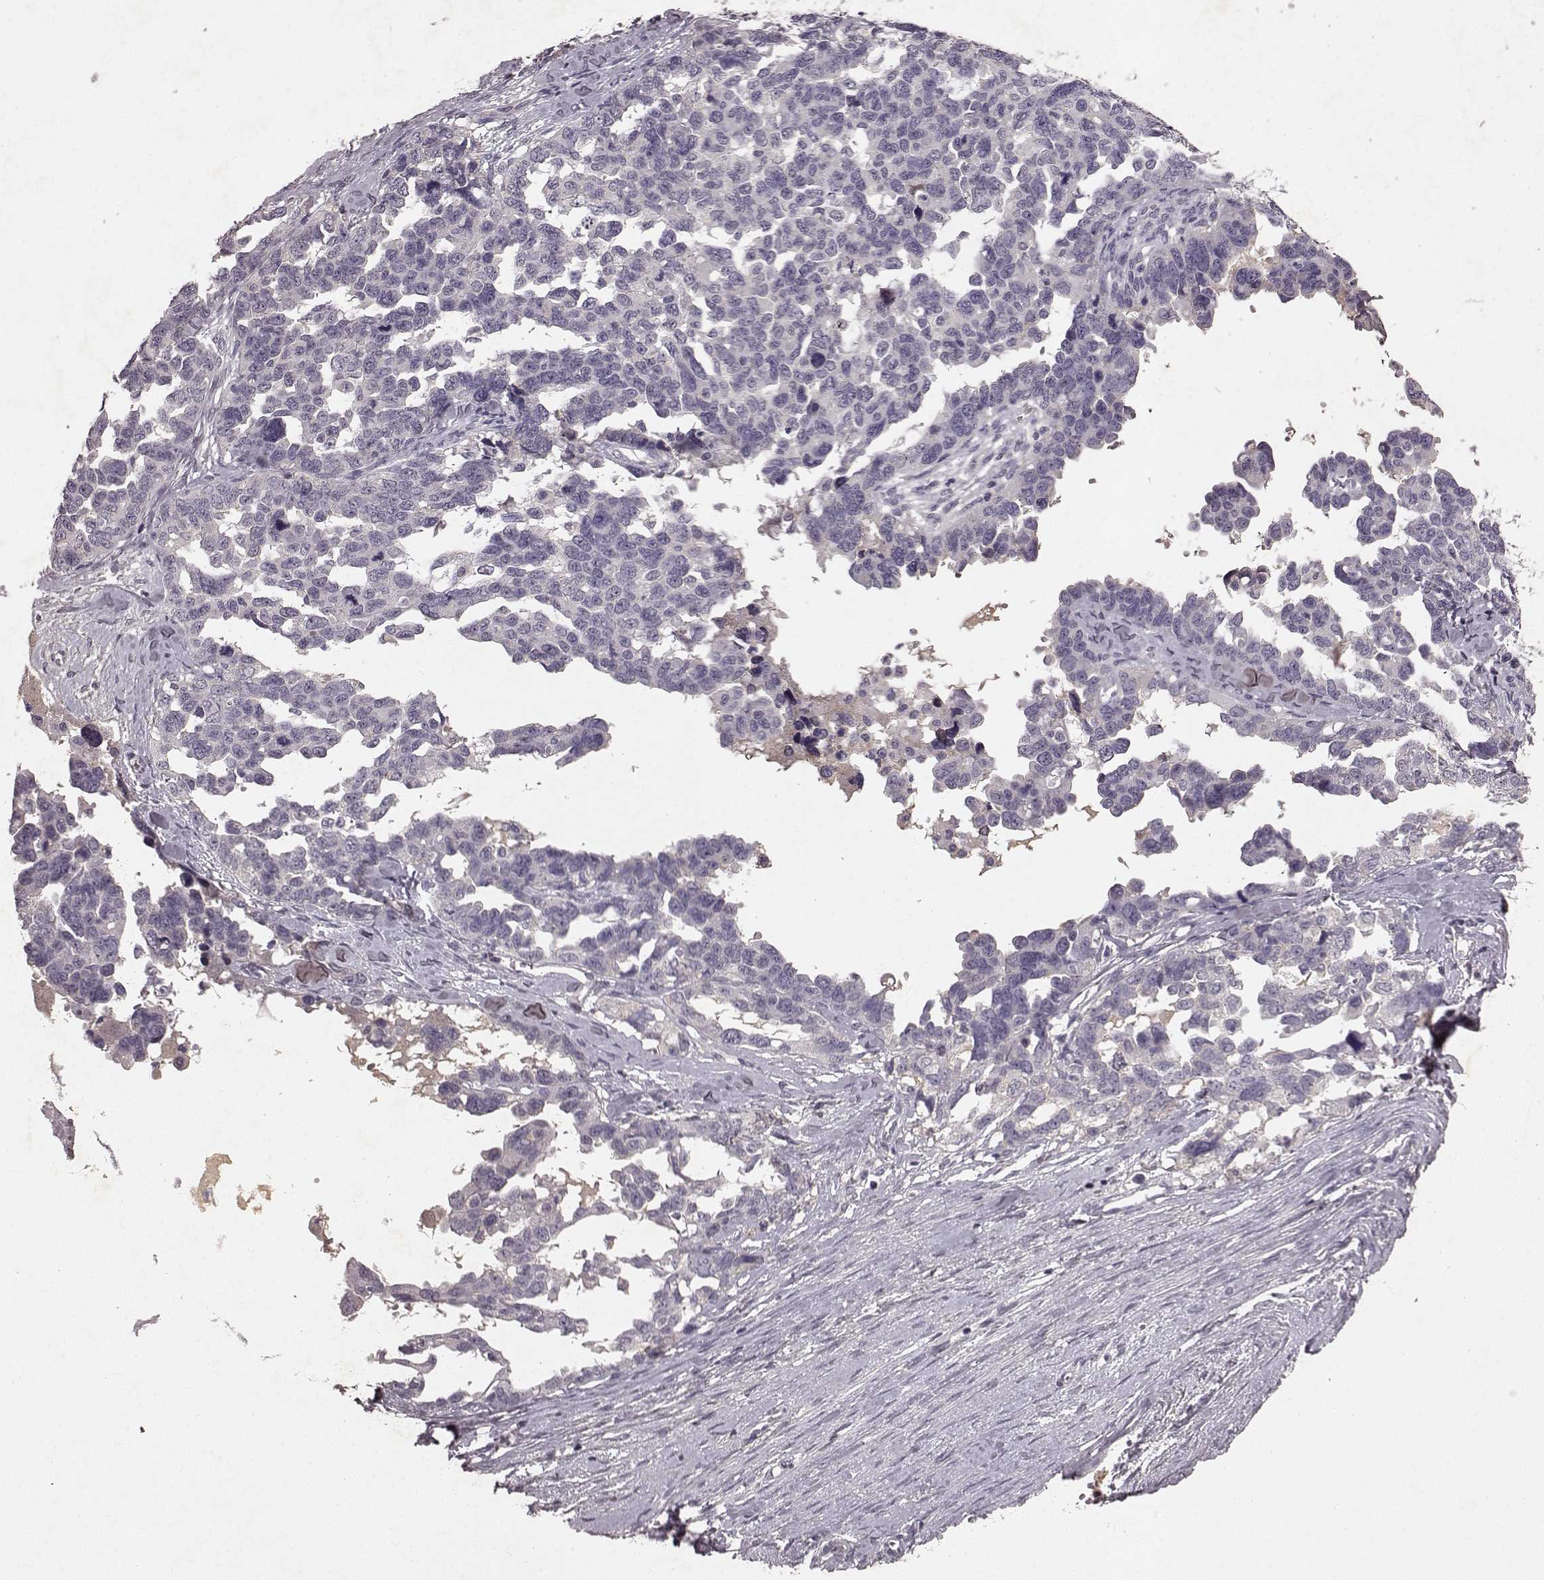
{"staining": {"intensity": "negative", "quantity": "none", "location": "none"}, "tissue": "ovarian cancer", "cell_type": "Tumor cells", "image_type": "cancer", "snomed": [{"axis": "morphology", "description": "Cystadenocarcinoma, serous, NOS"}, {"axis": "topography", "description": "Ovary"}], "caption": "An image of human serous cystadenocarcinoma (ovarian) is negative for staining in tumor cells.", "gene": "FRRS1L", "patient": {"sex": "female", "age": 69}}